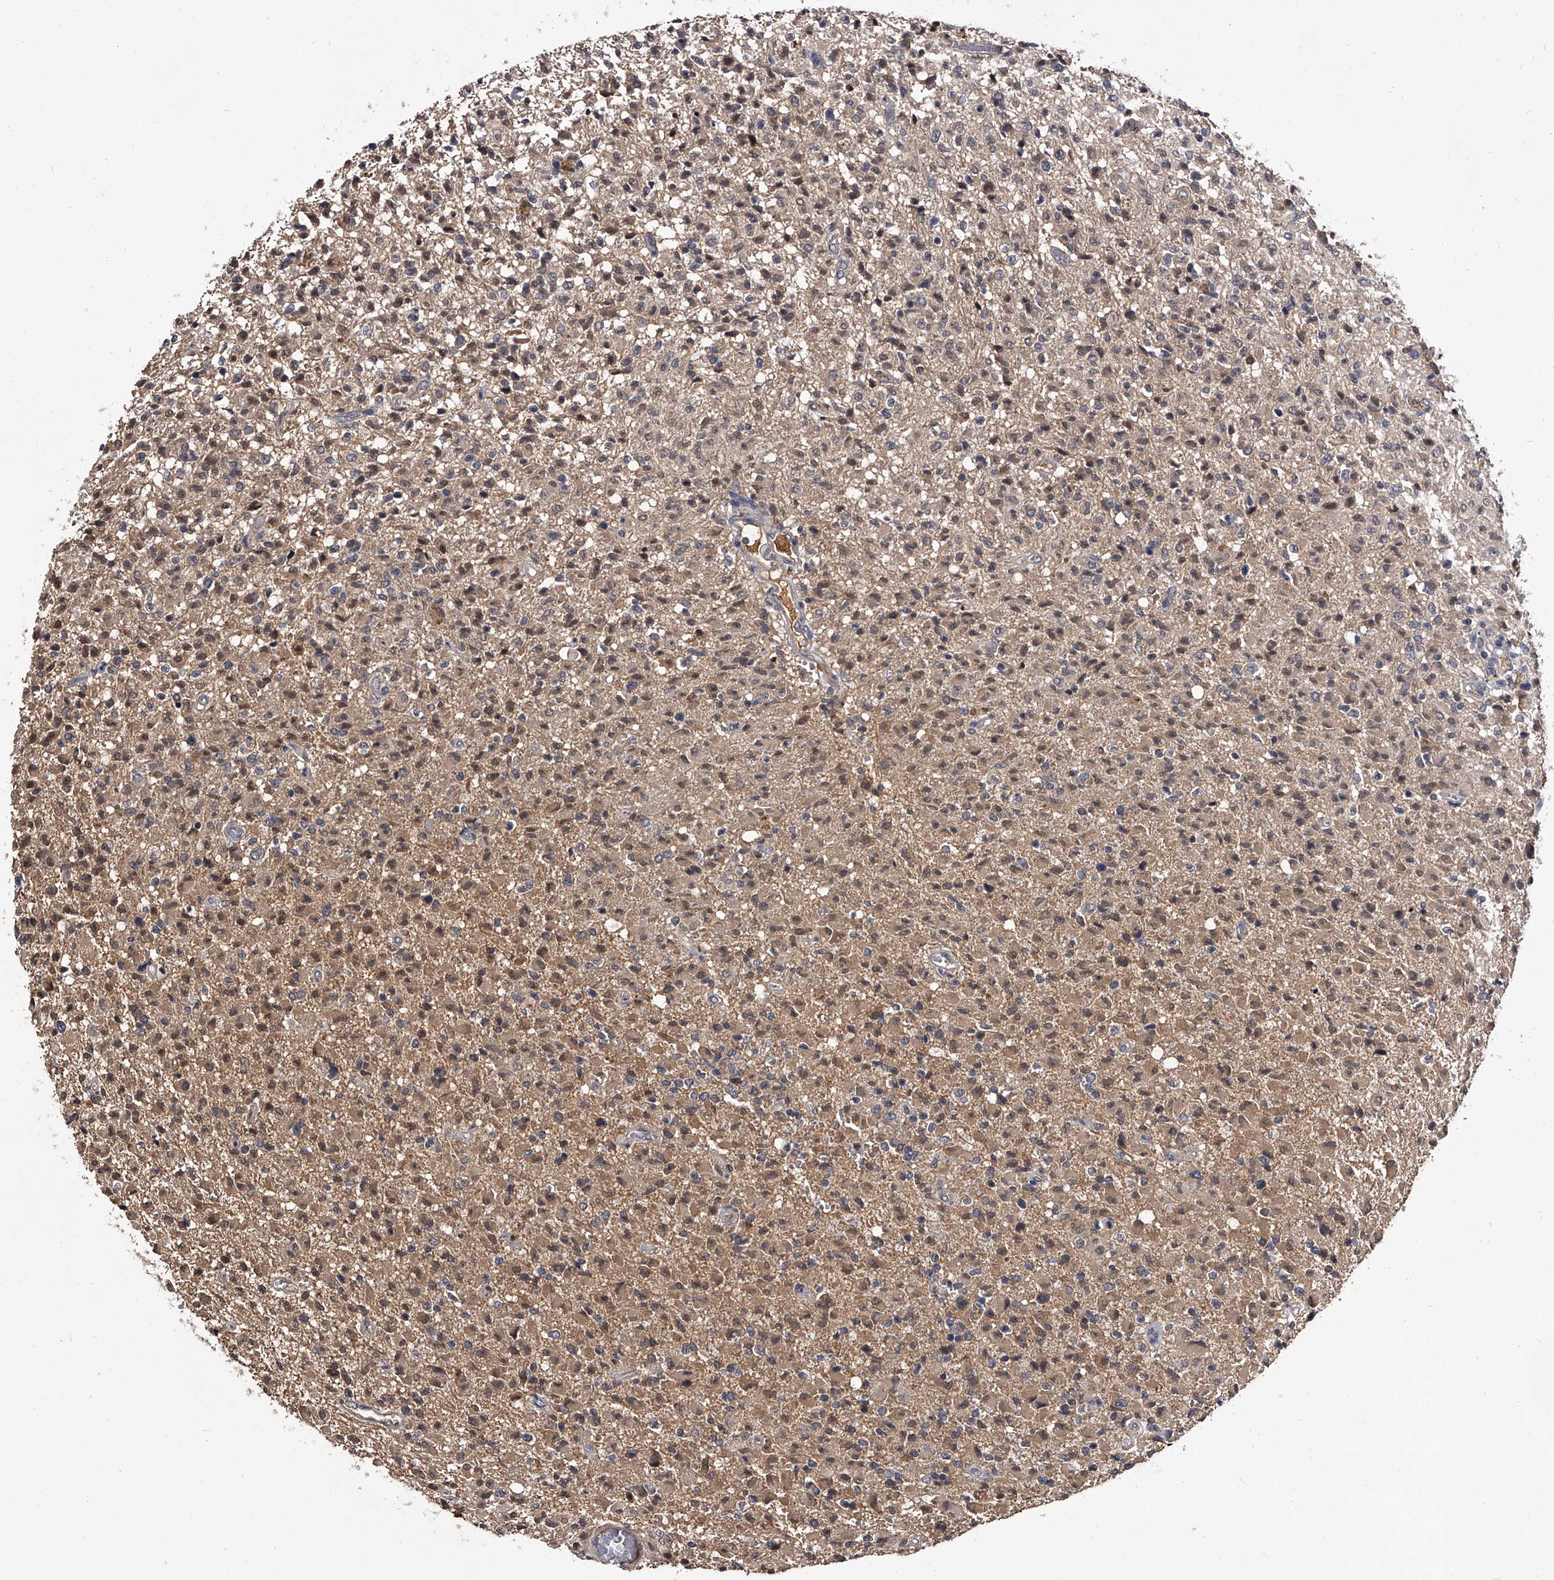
{"staining": {"intensity": "weak", "quantity": ">75%", "location": "cytoplasmic/membranous"}, "tissue": "glioma", "cell_type": "Tumor cells", "image_type": "cancer", "snomed": [{"axis": "morphology", "description": "Glioma, malignant, High grade"}, {"axis": "topography", "description": "Brain"}], "caption": "A brown stain labels weak cytoplasmic/membranous staining of a protein in human malignant high-grade glioma tumor cells.", "gene": "SLC18B1", "patient": {"sex": "female", "age": 57}}